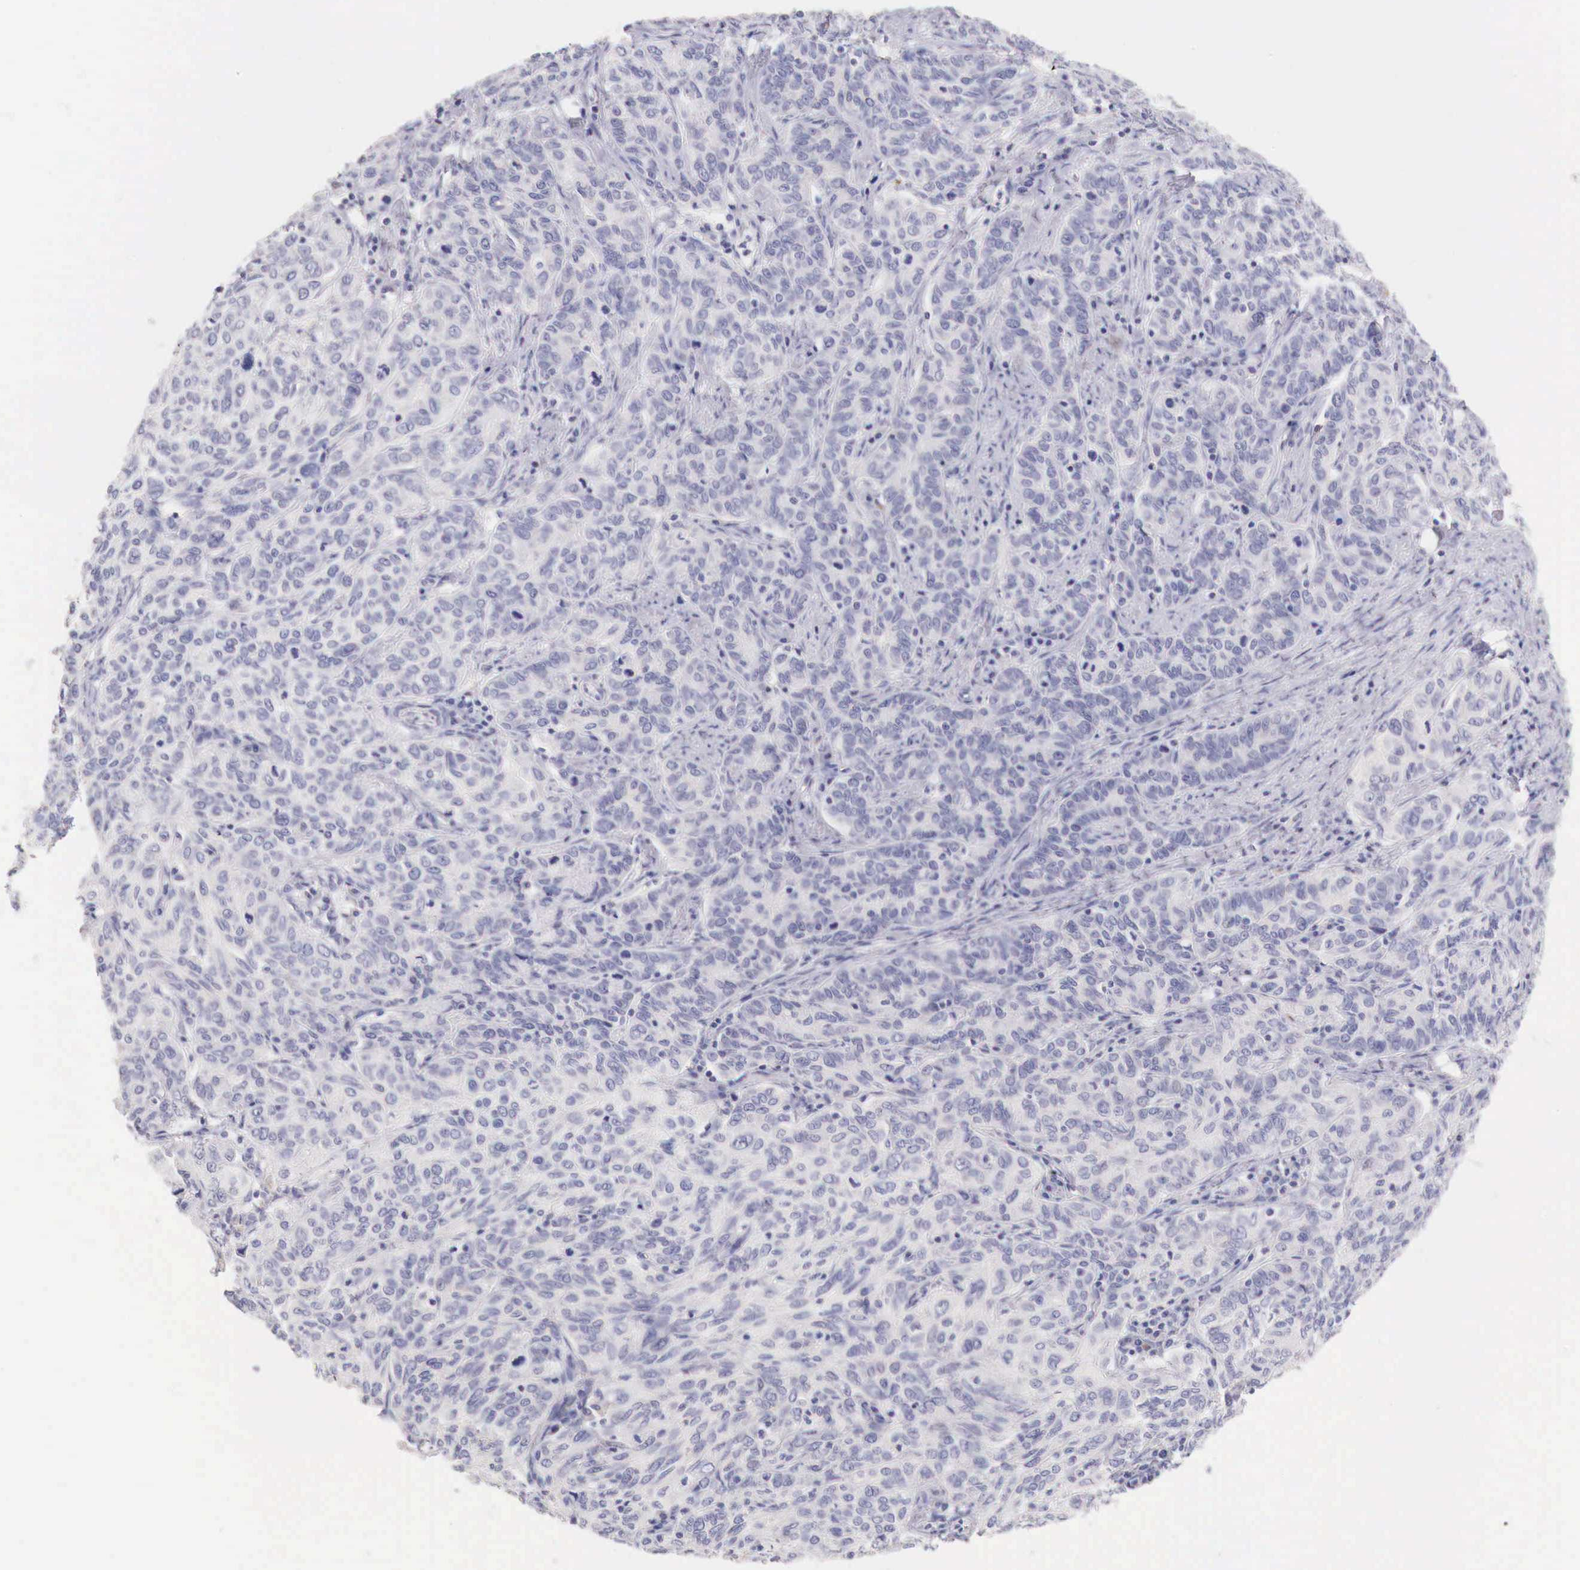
{"staining": {"intensity": "negative", "quantity": "none", "location": "none"}, "tissue": "cervical cancer", "cell_type": "Tumor cells", "image_type": "cancer", "snomed": [{"axis": "morphology", "description": "Squamous cell carcinoma, NOS"}, {"axis": "topography", "description": "Cervix"}], "caption": "Immunohistochemical staining of human cervical squamous cell carcinoma displays no significant expression in tumor cells.", "gene": "ITIH6", "patient": {"sex": "female", "age": 38}}